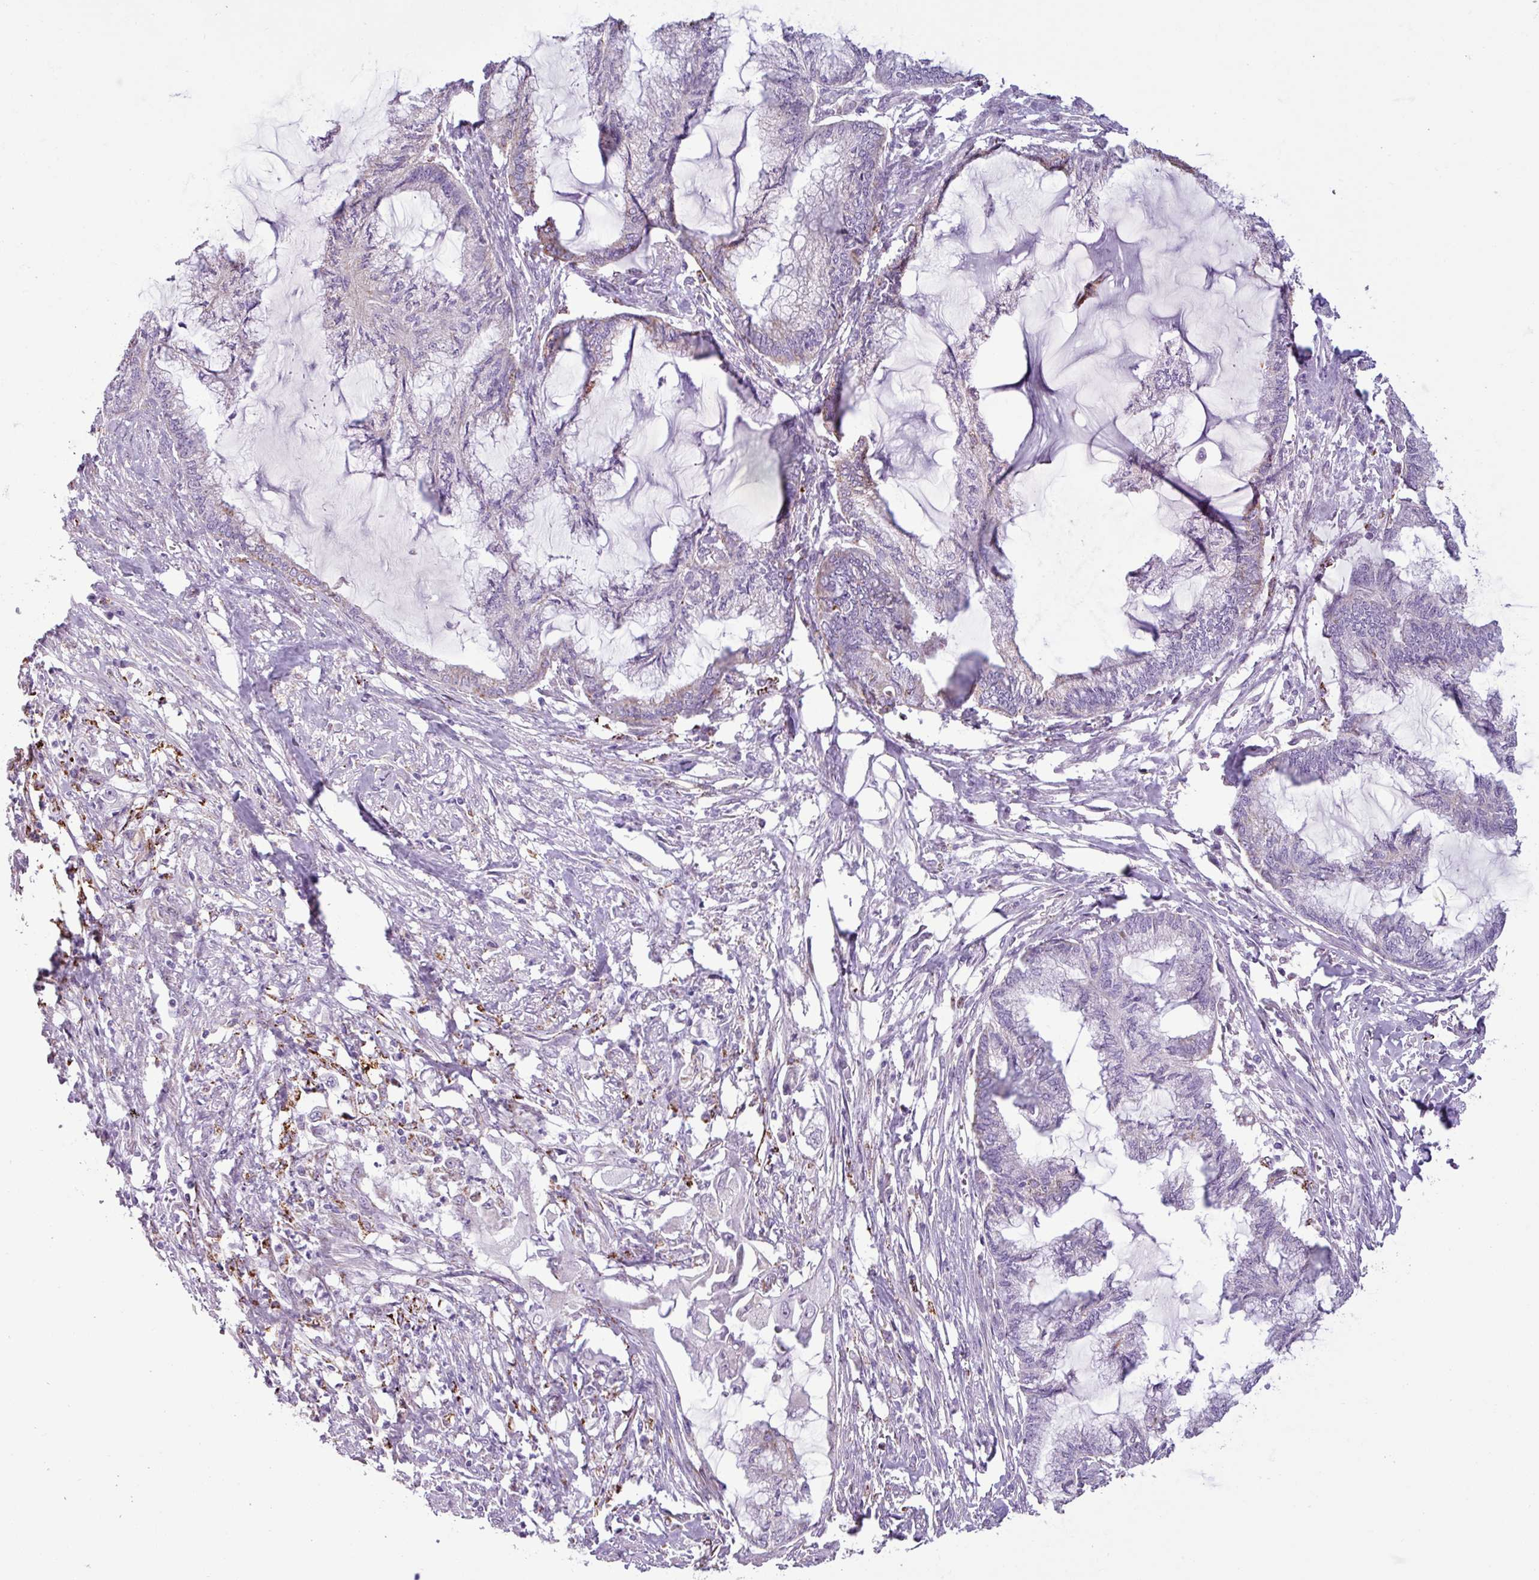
{"staining": {"intensity": "weak", "quantity": "<25%", "location": "cytoplasmic/membranous"}, "tissue": "endometrial cancer", "cell_type": "Tumor cells", "image_type": "cancer", "snomed": [{"axis": "morphology", "description": "Adenocarcinoma, NOS"}, {"axis": "topography", "description": "Endometrium"}], "caption": "The photomicrograph shows no staining of tumor cells in adenocarcinoma (endometrial).", "gene": "ZNF667", "patient": {"sex": "female", "age": 86}}